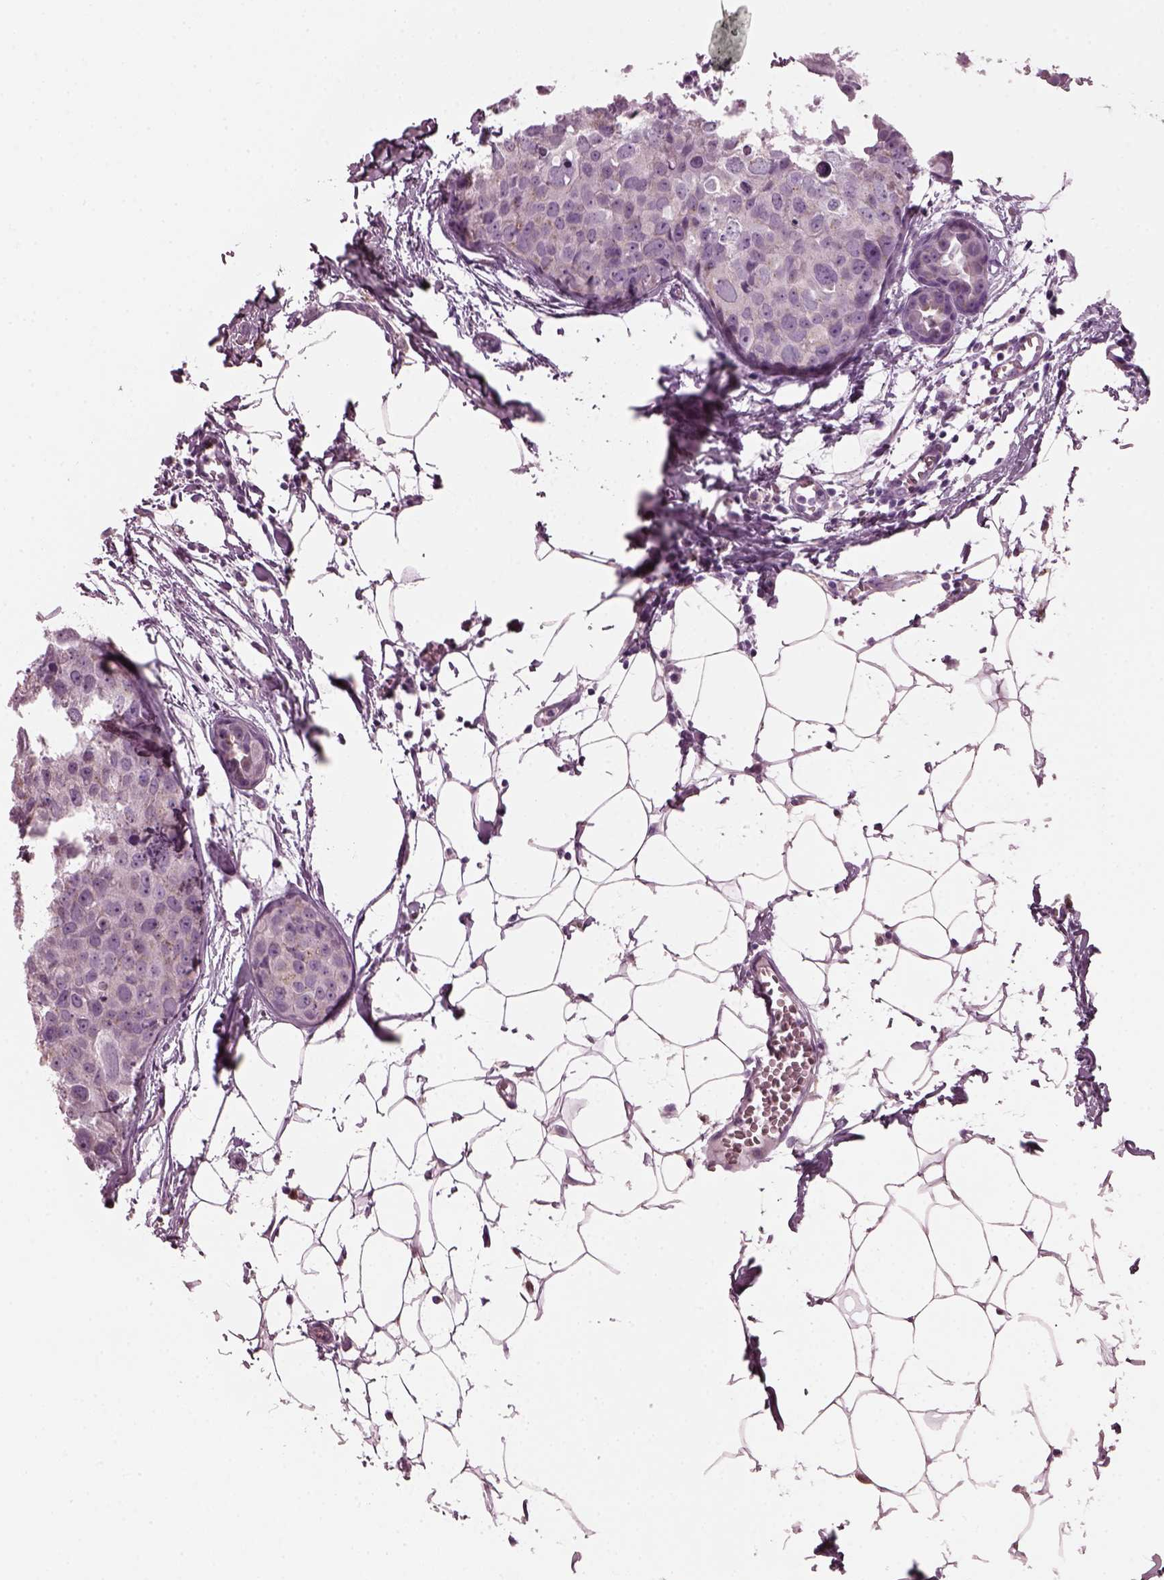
{"staining": {"intensity": "negative", "quantity": "none", "location": "none"}, "tissue": "breast cancer", "cell_type": "Tumor cells", "image_type": "cancer", "snomed": [{"axis": "morphology", "description": "Duct carcinoma"}, {"axis": "topography", "description": "Breast"}], "caption": "Photomicrograph shows no protein positivity in tumor cells of invasive ductal carcinoma (breast) tissue.", "gene": "PRR9", "patient": {"sex": "female", "age": 38}}